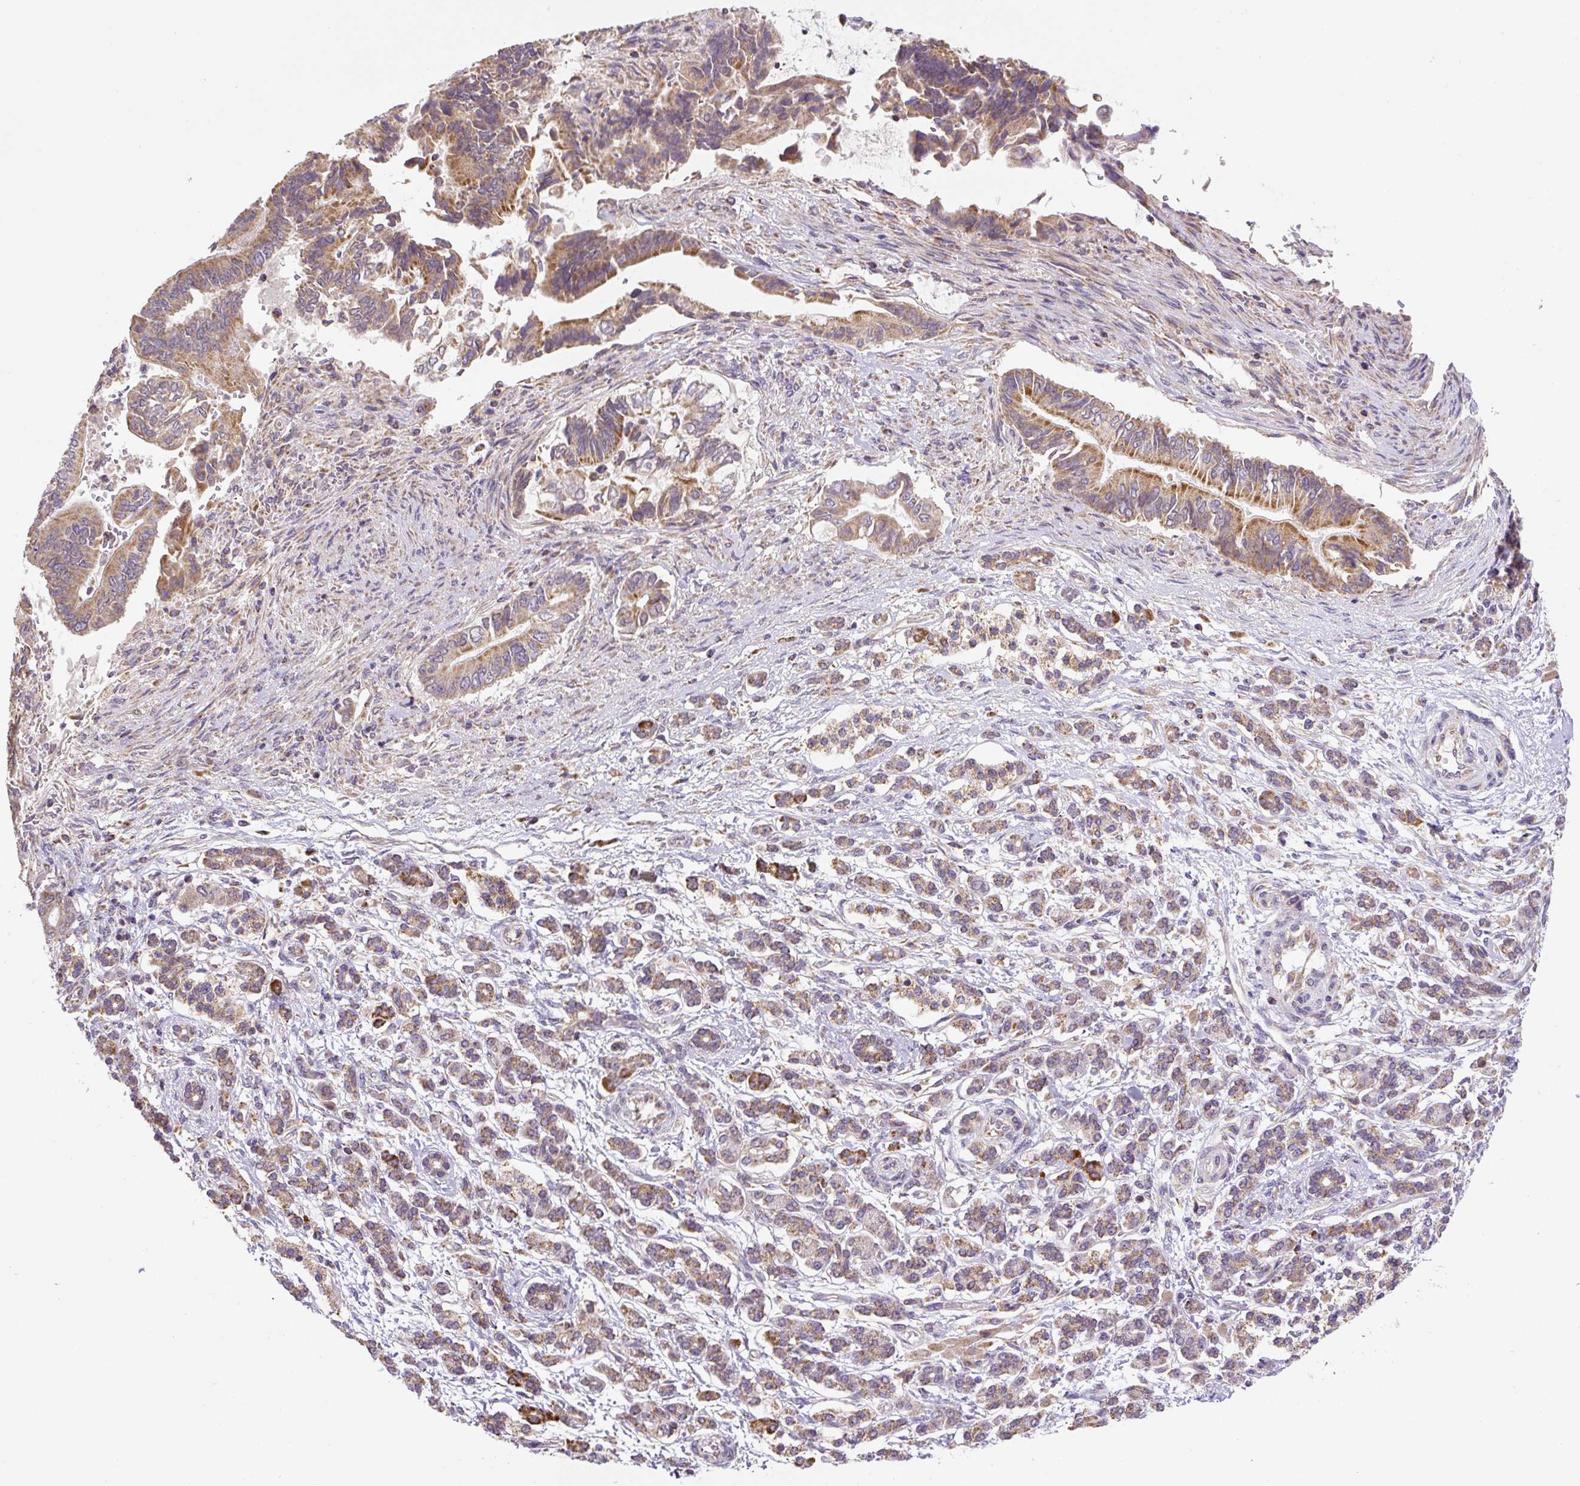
{"staining": {"intensity": "moderate", "quantity": ">75%", "location": "cytoplasmic/membranous"}, "tissue": "pancreatic cancer", "cell_type": "Tumor cells", "image_type": "cancer", "snomed": [{"axis": "morphology", "description": "Adenocarcinoma, NOS"}, {"axis": "topography", "description": "Pancreas"}], "caption": "This photomicrograph displays immunohistochemistry staining of human adenocarcinoma (pancreatic), with medium moderate cytoplasmic/membranous expression in about >75% of tumor cells.", "gene": "MFSD9", "patient": {"sex": "male", "age": 68}}